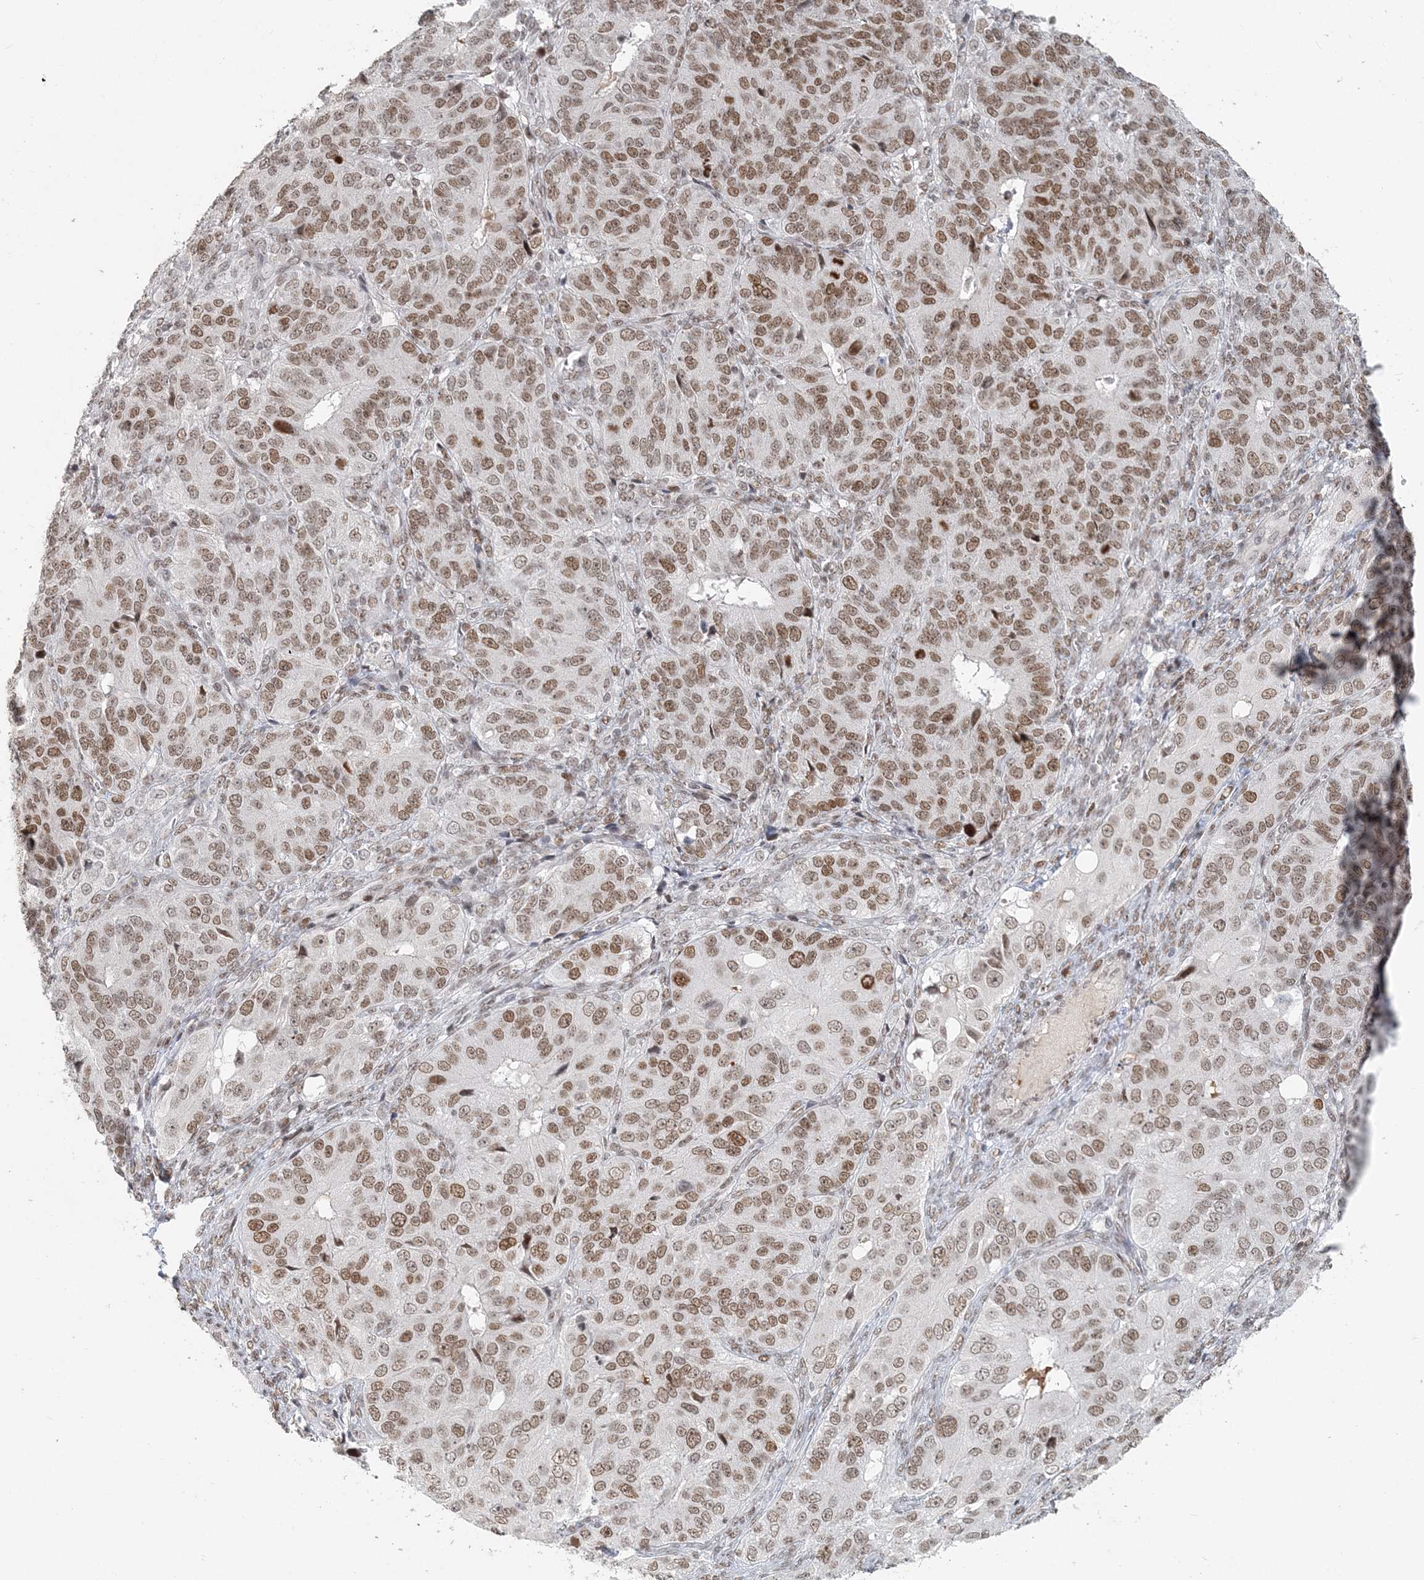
{"staining": {"intensity": "moderate", "quantity": ">75%", "location": "nuclear"}, "tissue": "ovarian cancer", "cell_type": "Tumor cells", "image_type": "cancer", "snomed": [{"axis": "morphology", "description": "Carcinoma, endometroid"}, {"axis": "topography", "description": "Ovary"}], "caption": "Protein expression analysis of ovarian endometroid carcinoma displays moderate nuclear positivity in about >75% of tumor cells.", "gene": "BAZ1B", "patient": {"sex": "female", "age": 51}}